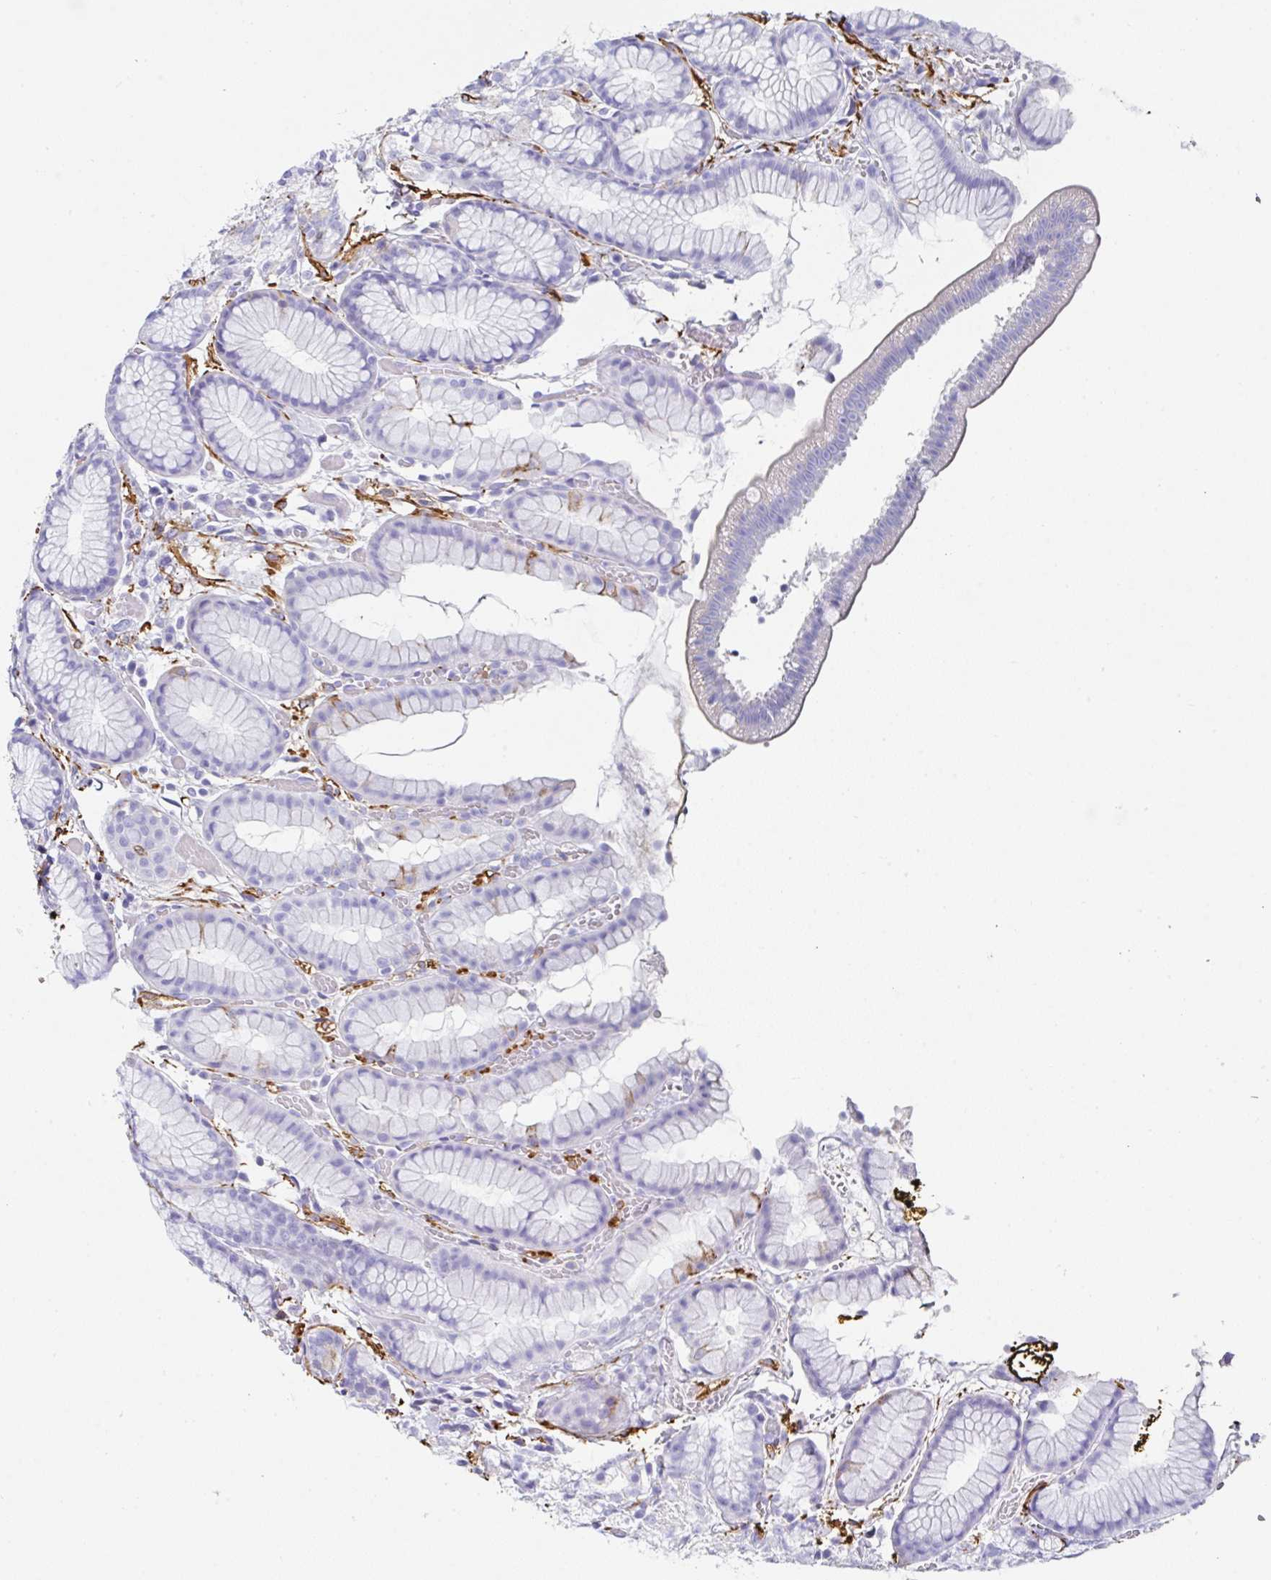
{"staining": {"intensity": "negative", "quantity": "none", "location": "none"}, "tissue": "stomach", "cell_type": "Glandular cells", "image_type": "normal", "snomed": [{"axis": "morphology", "description": "Normal tissue, NOS"}, {"axis": "topography", "description": "Smooth muscle"}, {"axis": "topography", "description": "Stomach"}], "caption": "An IHC image of unremarkable stomach is shown. There is no staining in glandular cells of stomach.", "gene": "PPFIA4", "patient": {"sex": "male", "age": 70}}